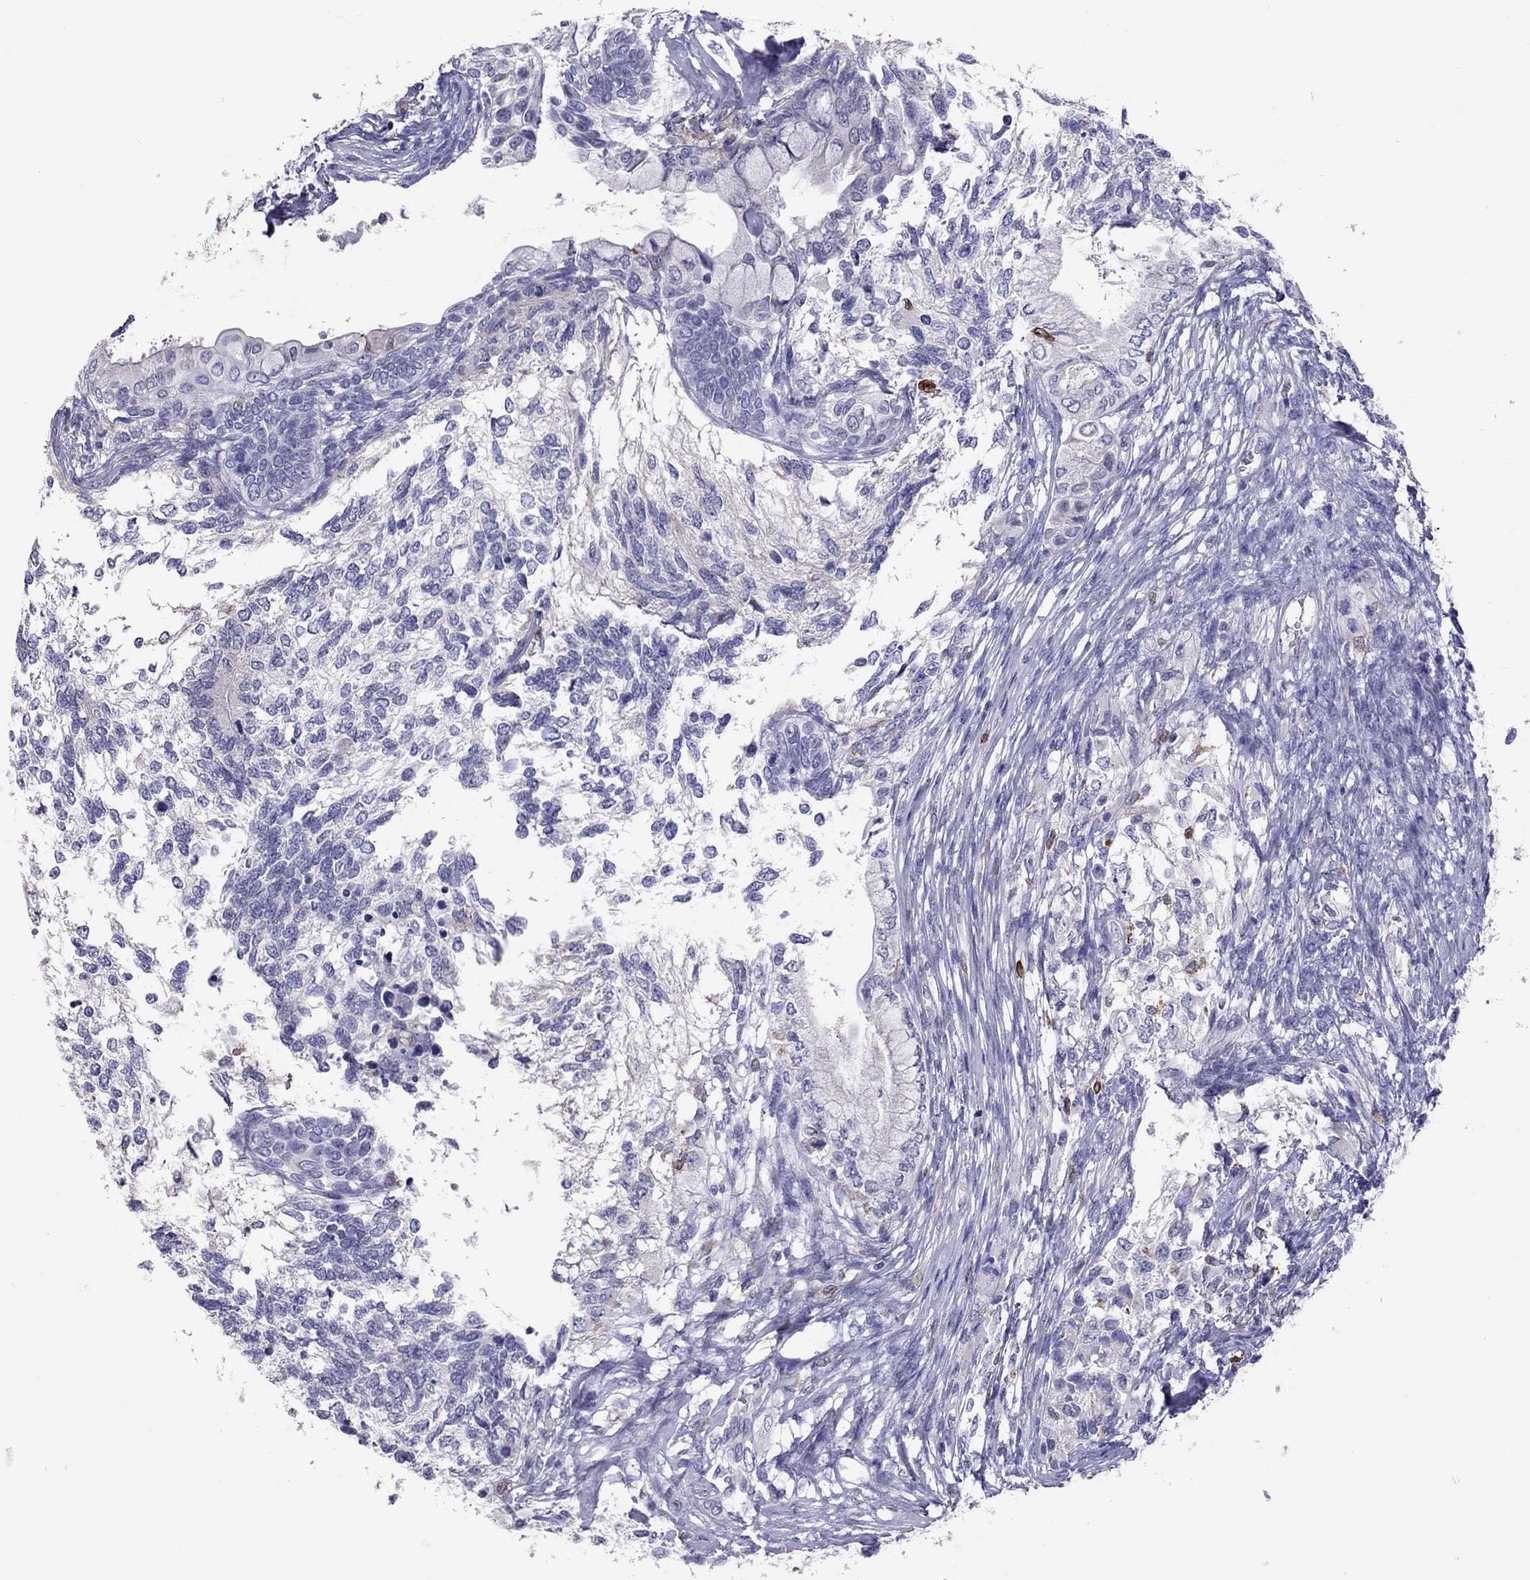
{"staining": {"intensity": "negative", "quantity": "none", "location": "none"}, "tissue": "testis cancer", "cell_type": "Tumor cells", "image_type": "cancer", "snomed": [{"axis": "morphology", "description": "Seminoma, NOS"}, {"axis": "morphology", "description": "Carcinoma, Embryonal, NOS"}, {"axis": "topography", "description": "Testis"}], "caption": "An image of human testis cancer (seminoma) is negative for staining in tumor cells.", "gene": "ADORA2A", "patient": {"sex": "male", "age": 41}}